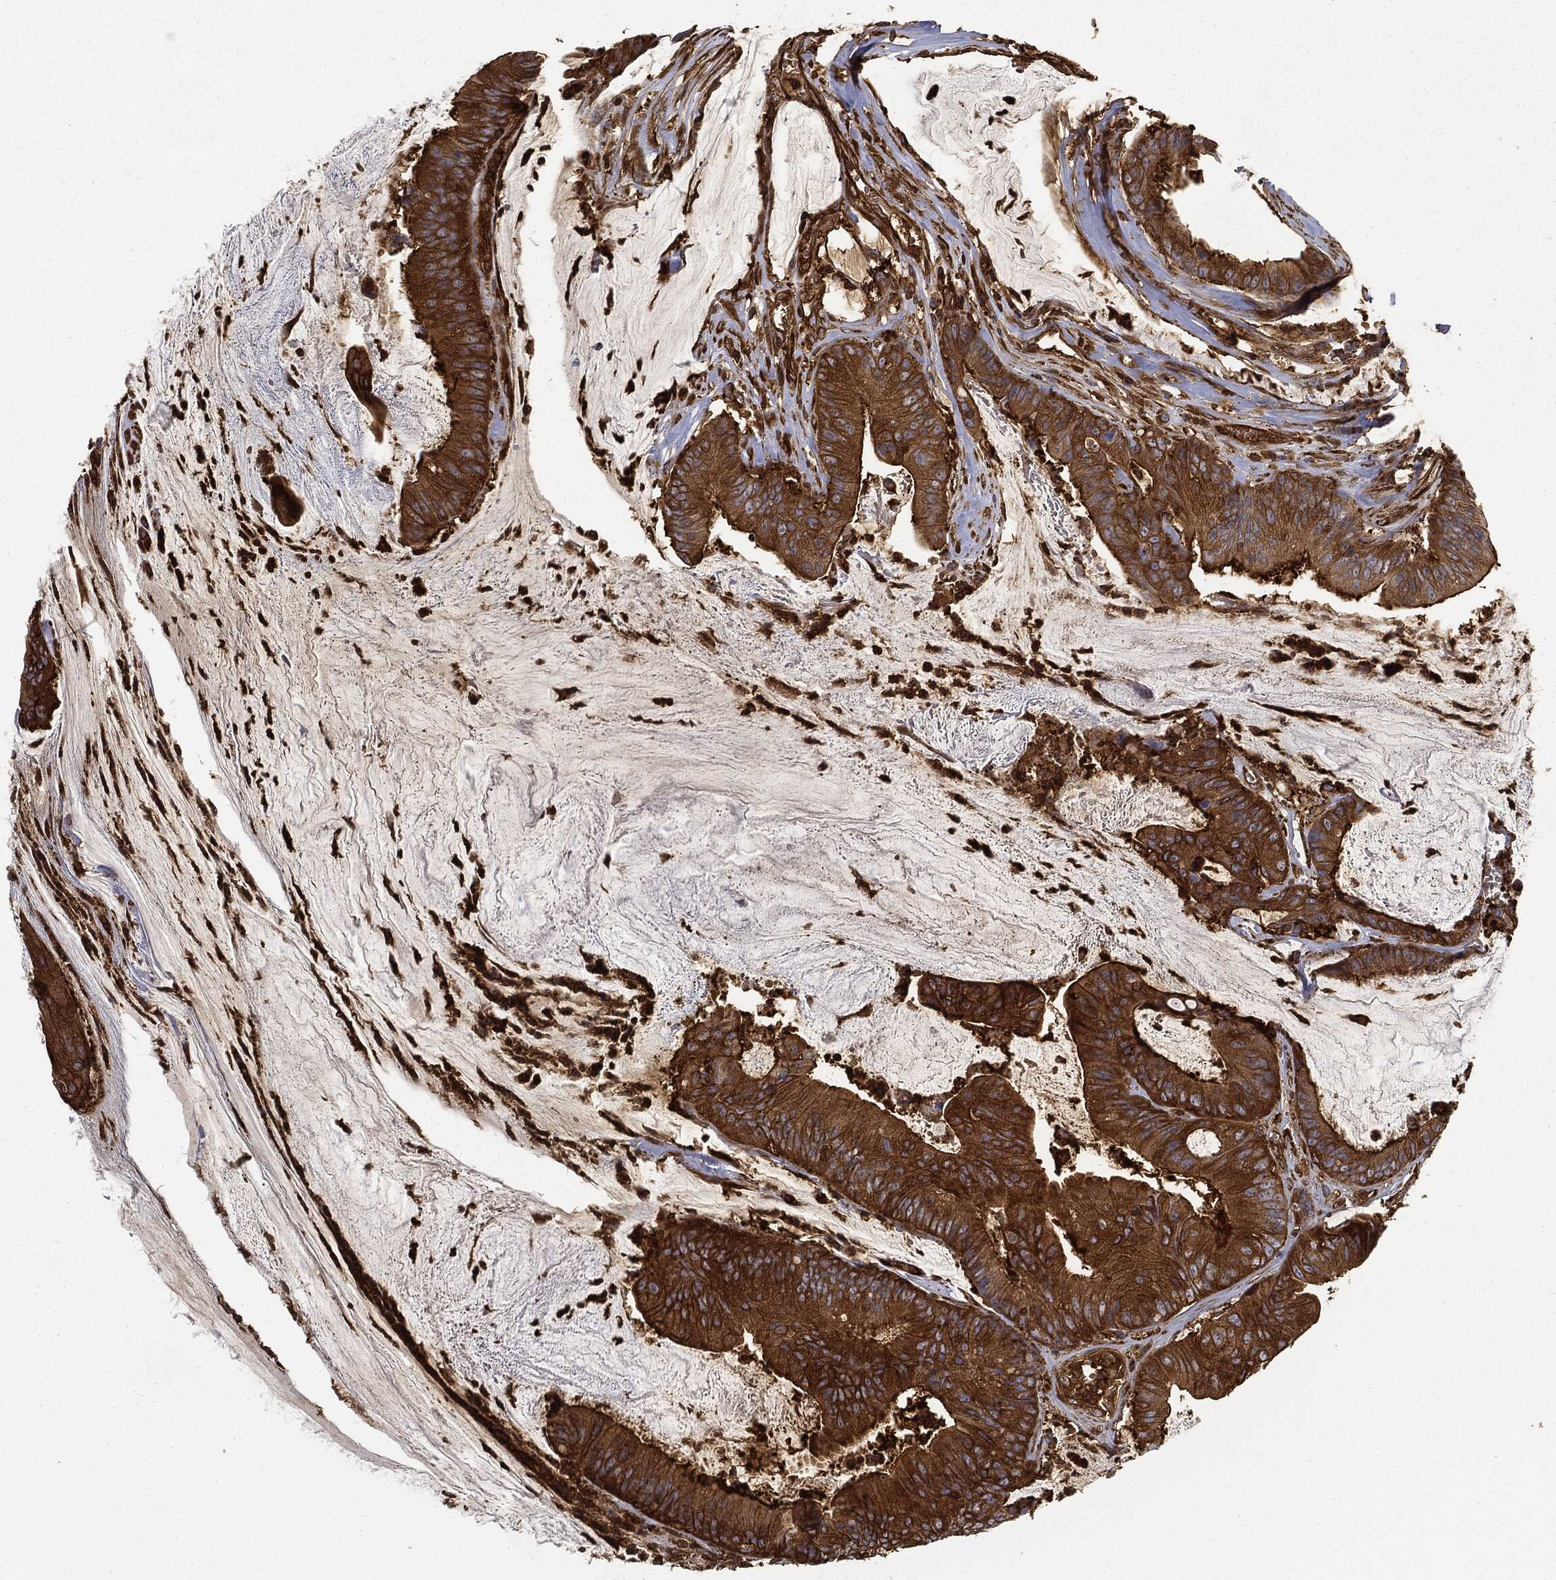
{"staining": {"intensity": "strong", "quantity": ">75%", "location": "cytoplasmic/membranous"}, "tissue": "colorectal cancer", "cell_type": "Tumor cells", "image_type": "cancer", "snomed": [{"axis": "morphology", "description": "Adenocarcinoma, NOS"}, {"axis": "topography", "description": "Colon"}], "caption": "The histopathology image demonstrates a brown stain indicating the presence of a protein in the cytoplasmic/membranous of tumor cells in colorectal cancer.", "gene": "WDR1", "patient": {"sex": "female", "age": 69}}